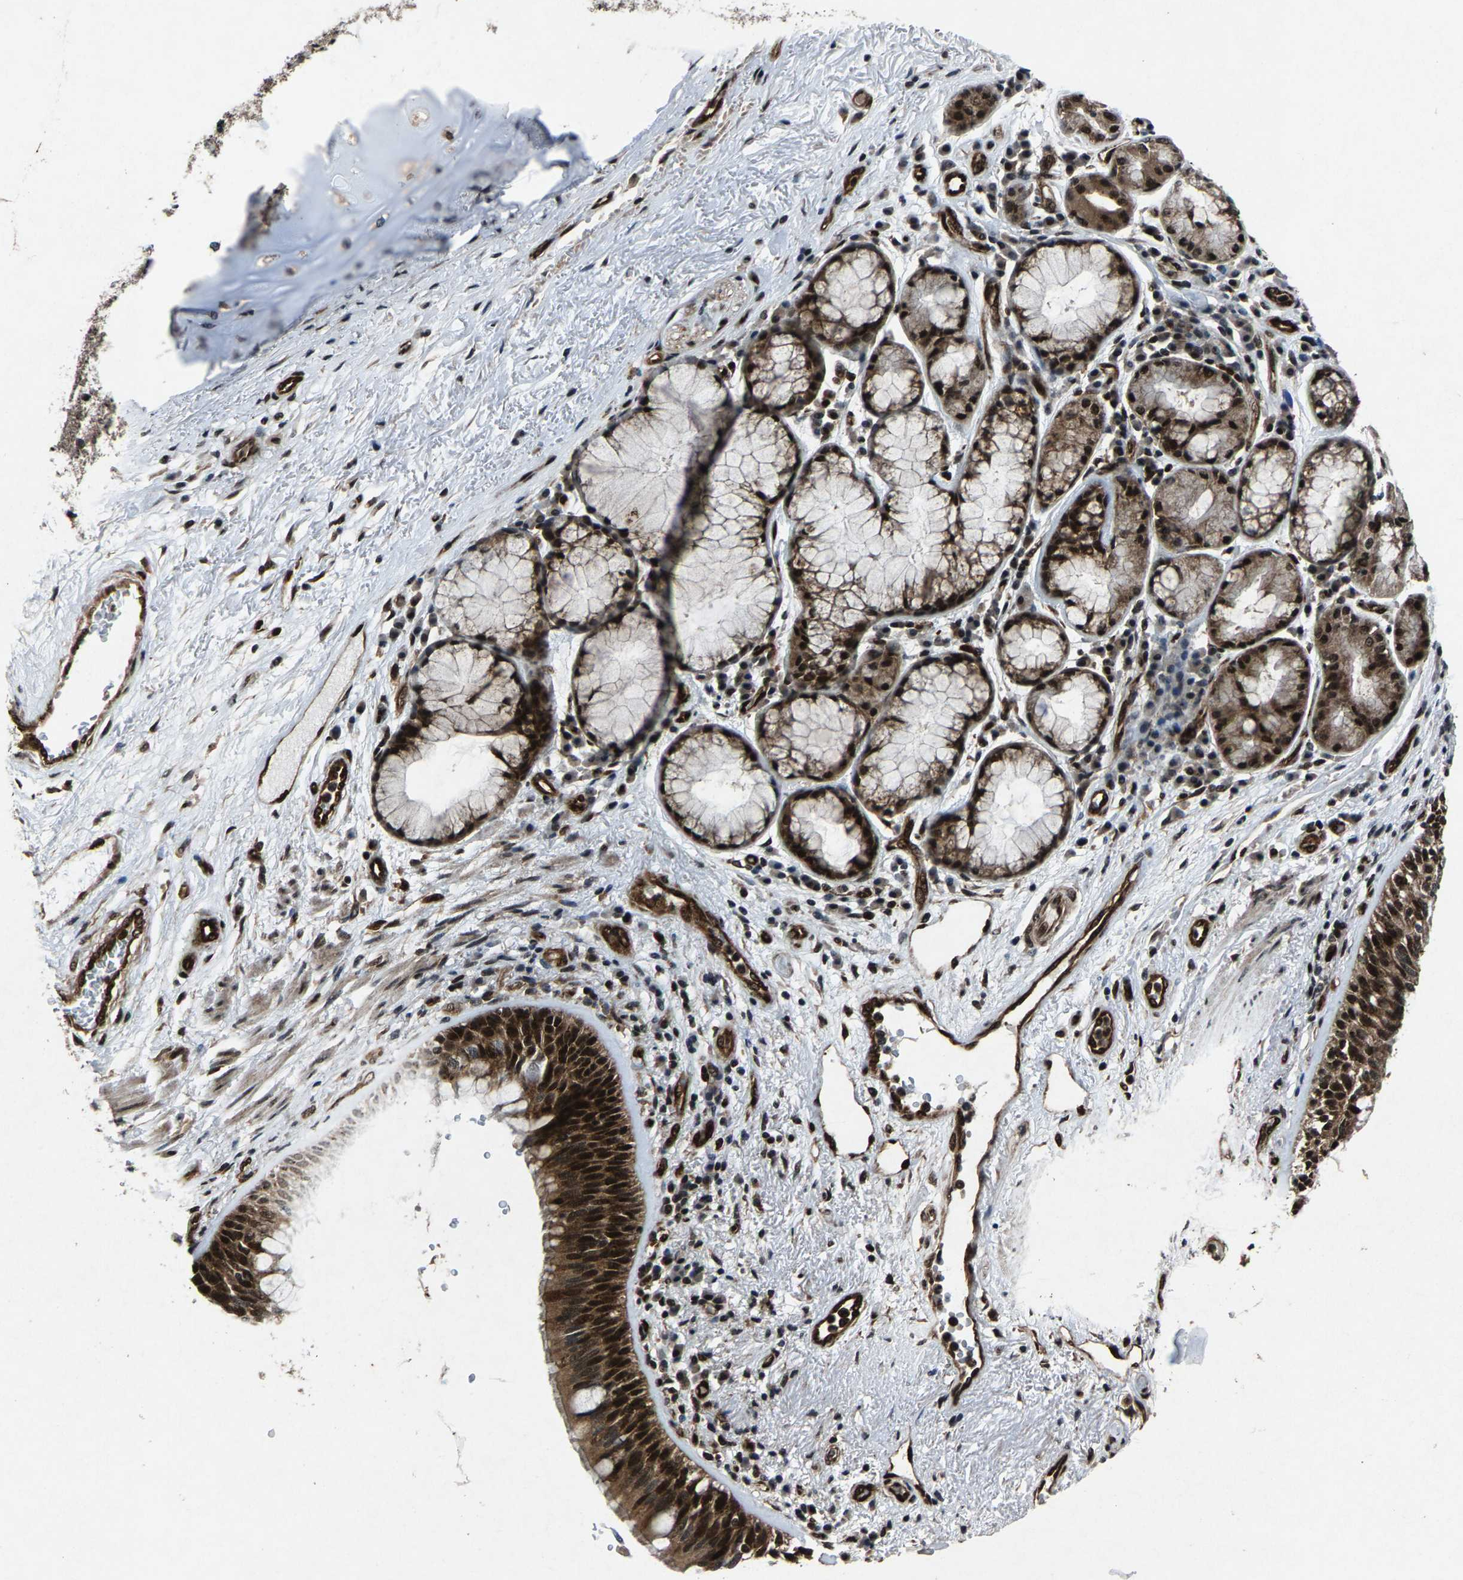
{"staining": {"intensity": "strong", "quantity": "25%-75%", "location": "cytoplasmic/membranous,nuclear"}, "tissue": "bronchus", "cell_type": "Respiratory epithelial cells", "image_type": "normal", "snomed": [{"axis": "morphology", "description": "Normal tissue, NOS"}, {"axis": "morphology", "description": "Adenocarcinoma, NOS"}, {"axis": "morphology", "description": "Adenocarcinoma, metastatic, NOS"}, {"axis": "topography", "description": "Lymph node"}, {"axis": "topography", "description": "Bronchus"}, {"axis": "topography", "description": "Lung"}], "caption": "IHC histopathology image of benign bronchus: bronchus stained using IHC shows high levels of strong protein expression localized specifically in the cytoplasmic/membranous,nuclear of respiratory epithelial cells, appearing as a cytoplasmic/membranous,nuclear brown color.", "gene": "ATXN3", "patient": {"sex": "female", "age": 54}}